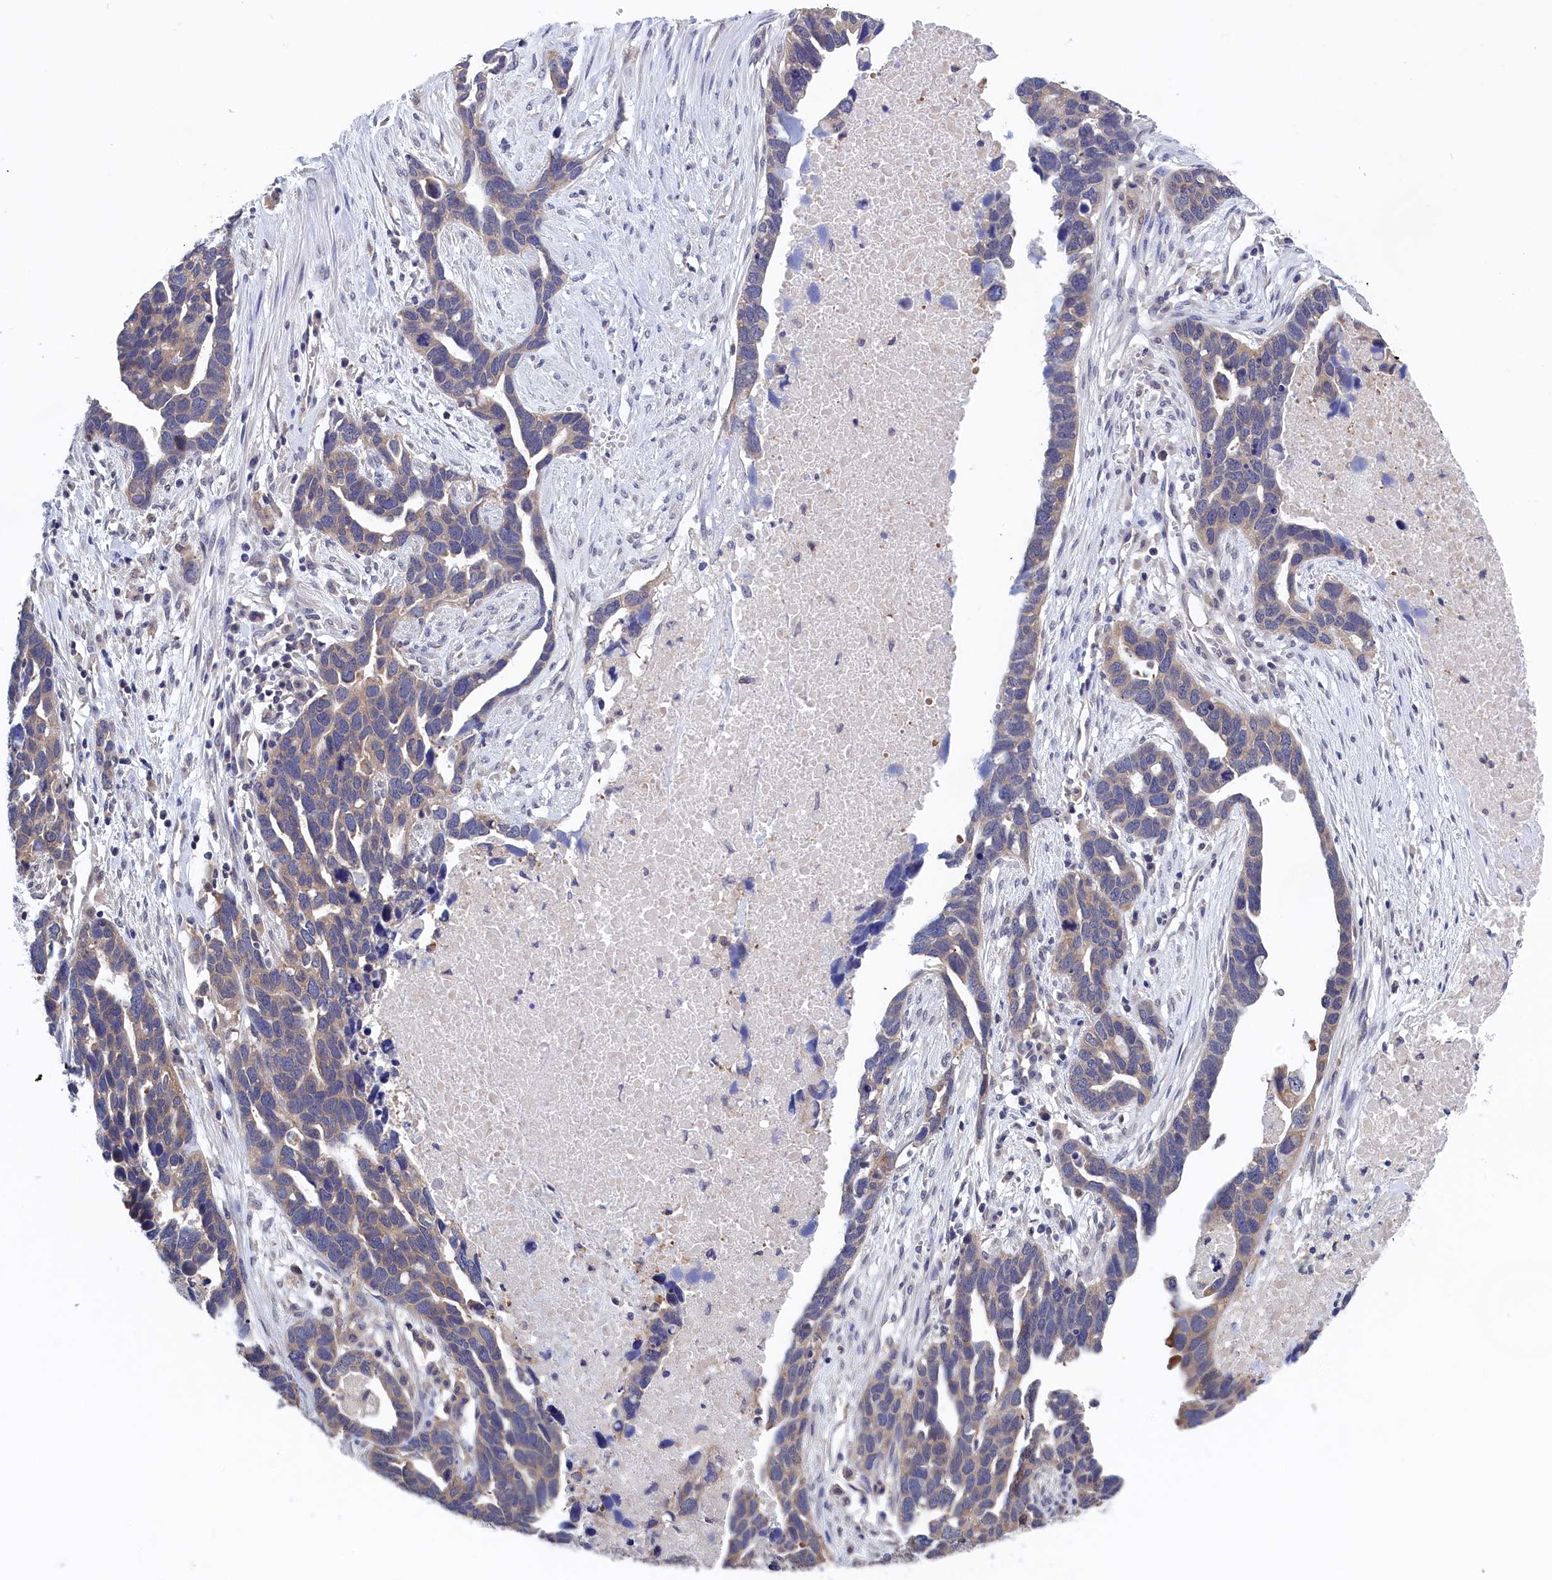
{"staining": {"intensity": "weak", "quantity": "25%-75%", "location": "cytoplasmic/membranous"}, "tissue": "ovarian cancer", "cell_type": "Tumor cells", "image_type": "cancer", "snomed": [{"axis": "morphology", "description": "Cystadenocarcinoma, serous, NOS"}, {"axis": "topography", "description": "Ovary"}], "caption": "The image shows a brown stain indicating the presence of a protein in the cytoplasmic/membranous of tumor cells in ovarian cancer (serous cystadenocarcinoma).", "gene": "PGP", "patient": {"sex": "female", "age": 54}}